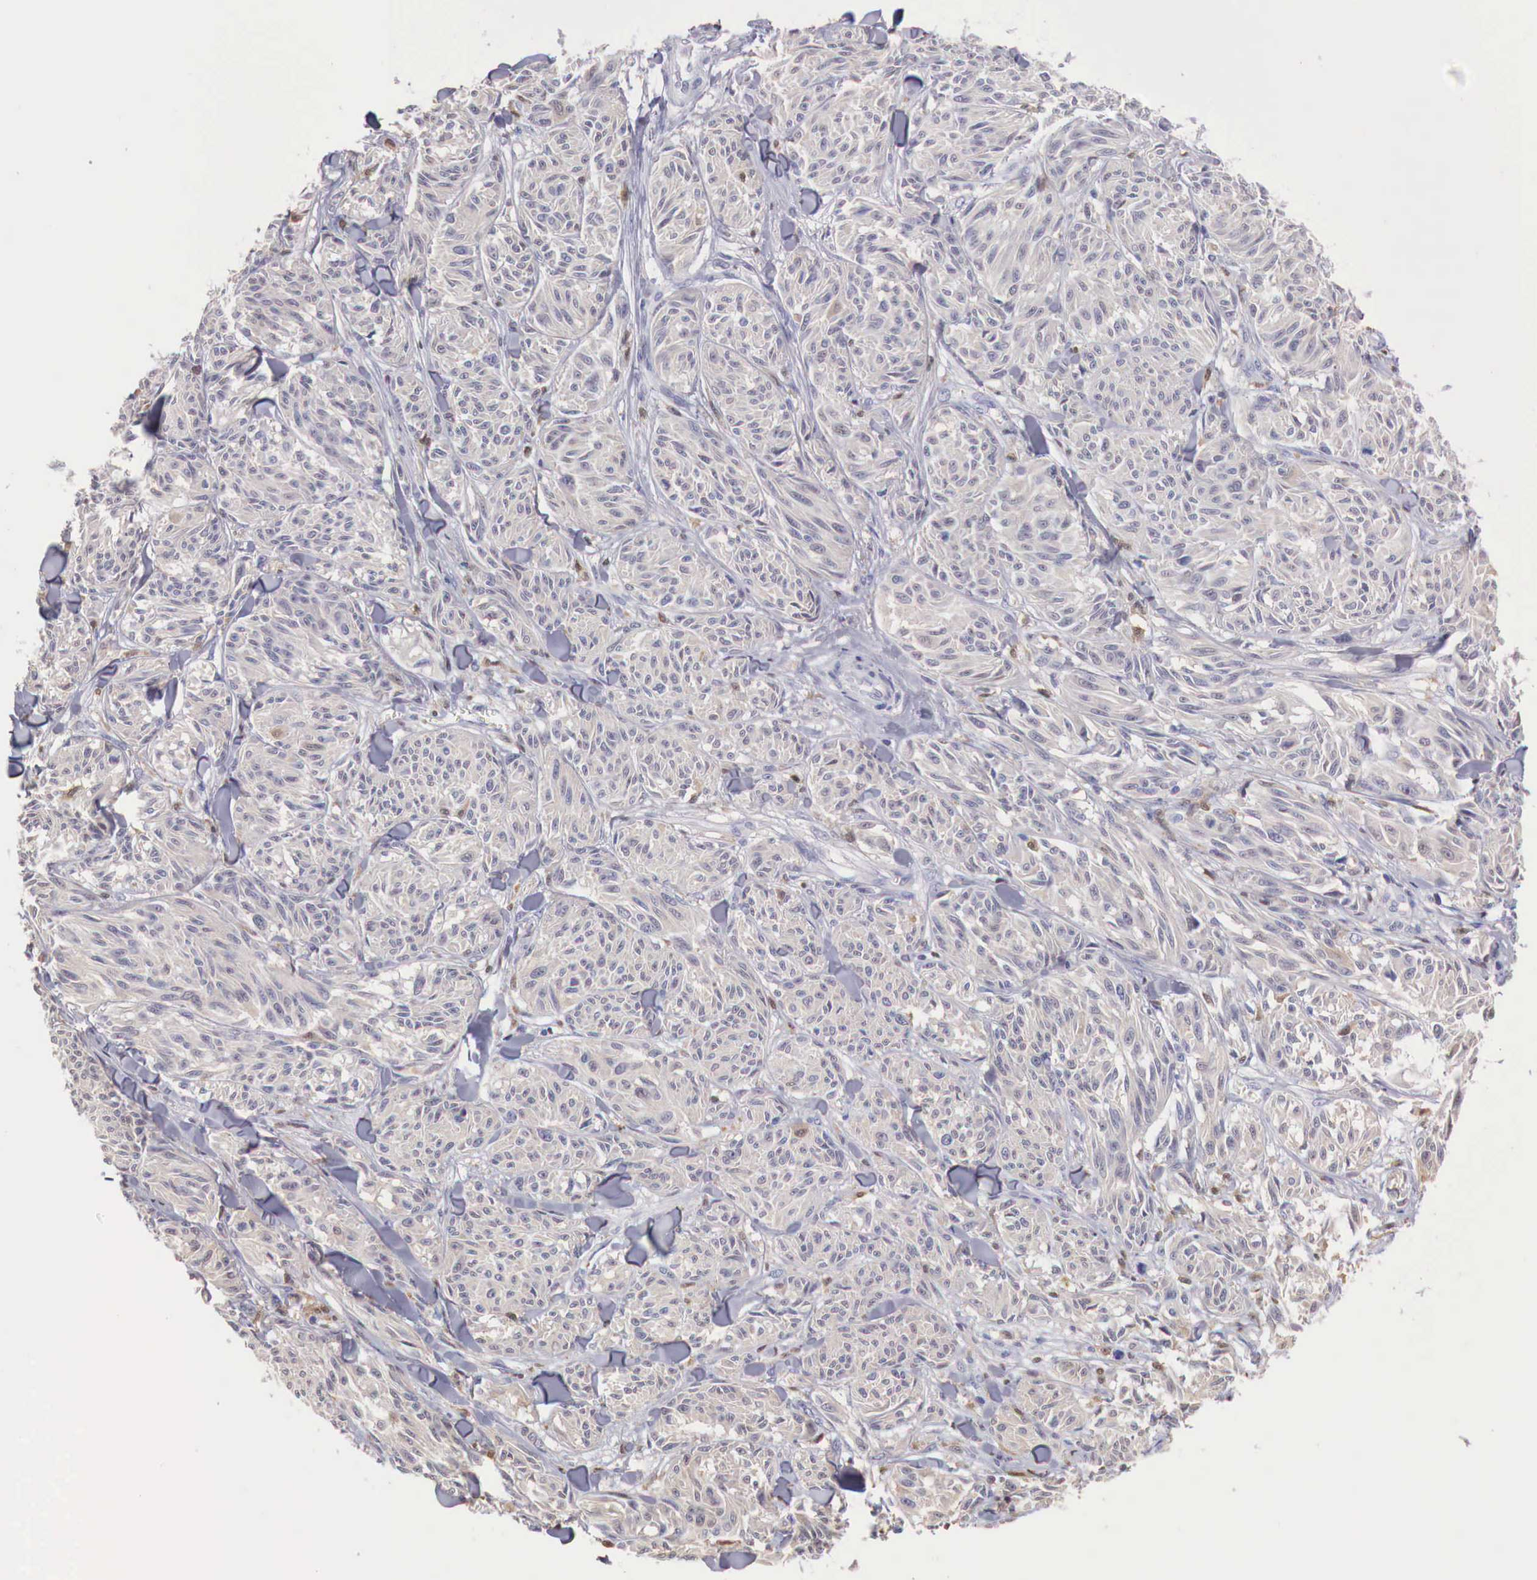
{"staining": {"intensity": "weak", "quantity": "<25%", "location": "cytoplasmic/membranous"}, "tissue": "melanoma", "cell_type": "Tumor cells", "image_type": "cancer", "snomed": [{"axis": "morphology", "description": "Malignant melanoma, NOS"}, {"axis": "topography", "description": "Skin"}], "caption": "Immunohistochemistry (IHC) image of neoplastic tissue: human malignant melanoma stained with DAB displays no significant protein positivity in tumor cells.", "gene": "RENBP", "patient": {"sex": "male", "age": 54}}